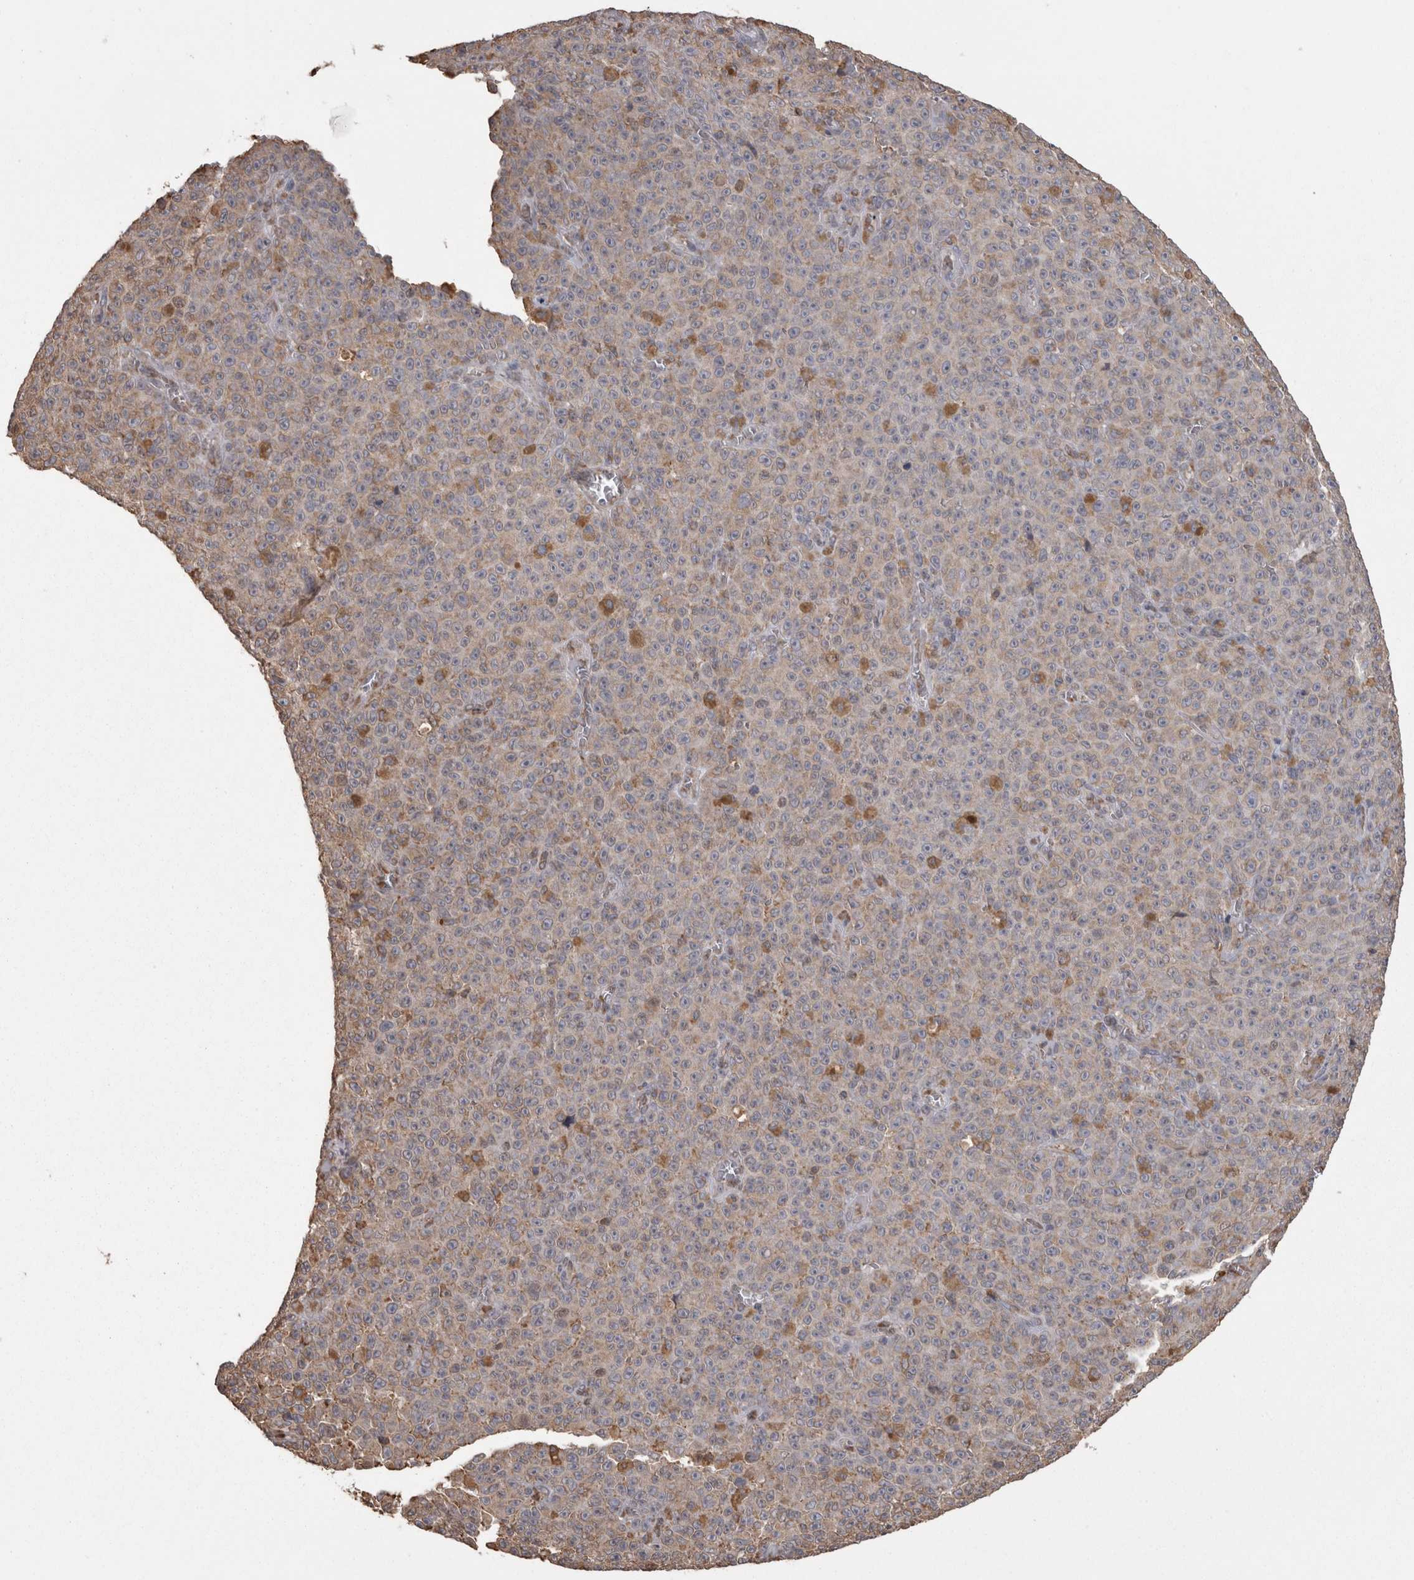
{"staining": {"intensity": "weak", "quantity": "25%-75%", "location": "cytoplasmic/membranous"}, "tissue": "melanoma", "cell_type": "Tumor cells", "image_type": "cancer", "snomed": [{"axis": "morphology", "description": "Malignant melanoma, NOS"}, {"axis": "topography", "description": "Skin"}], "caption": "A micrograph of human malignant melanoma stained for a protein displays weak cytoplasmic/membranous brown staining in tumor cells.", "gene": "PON2", "patient": {"sex": "female", "age": 82}}